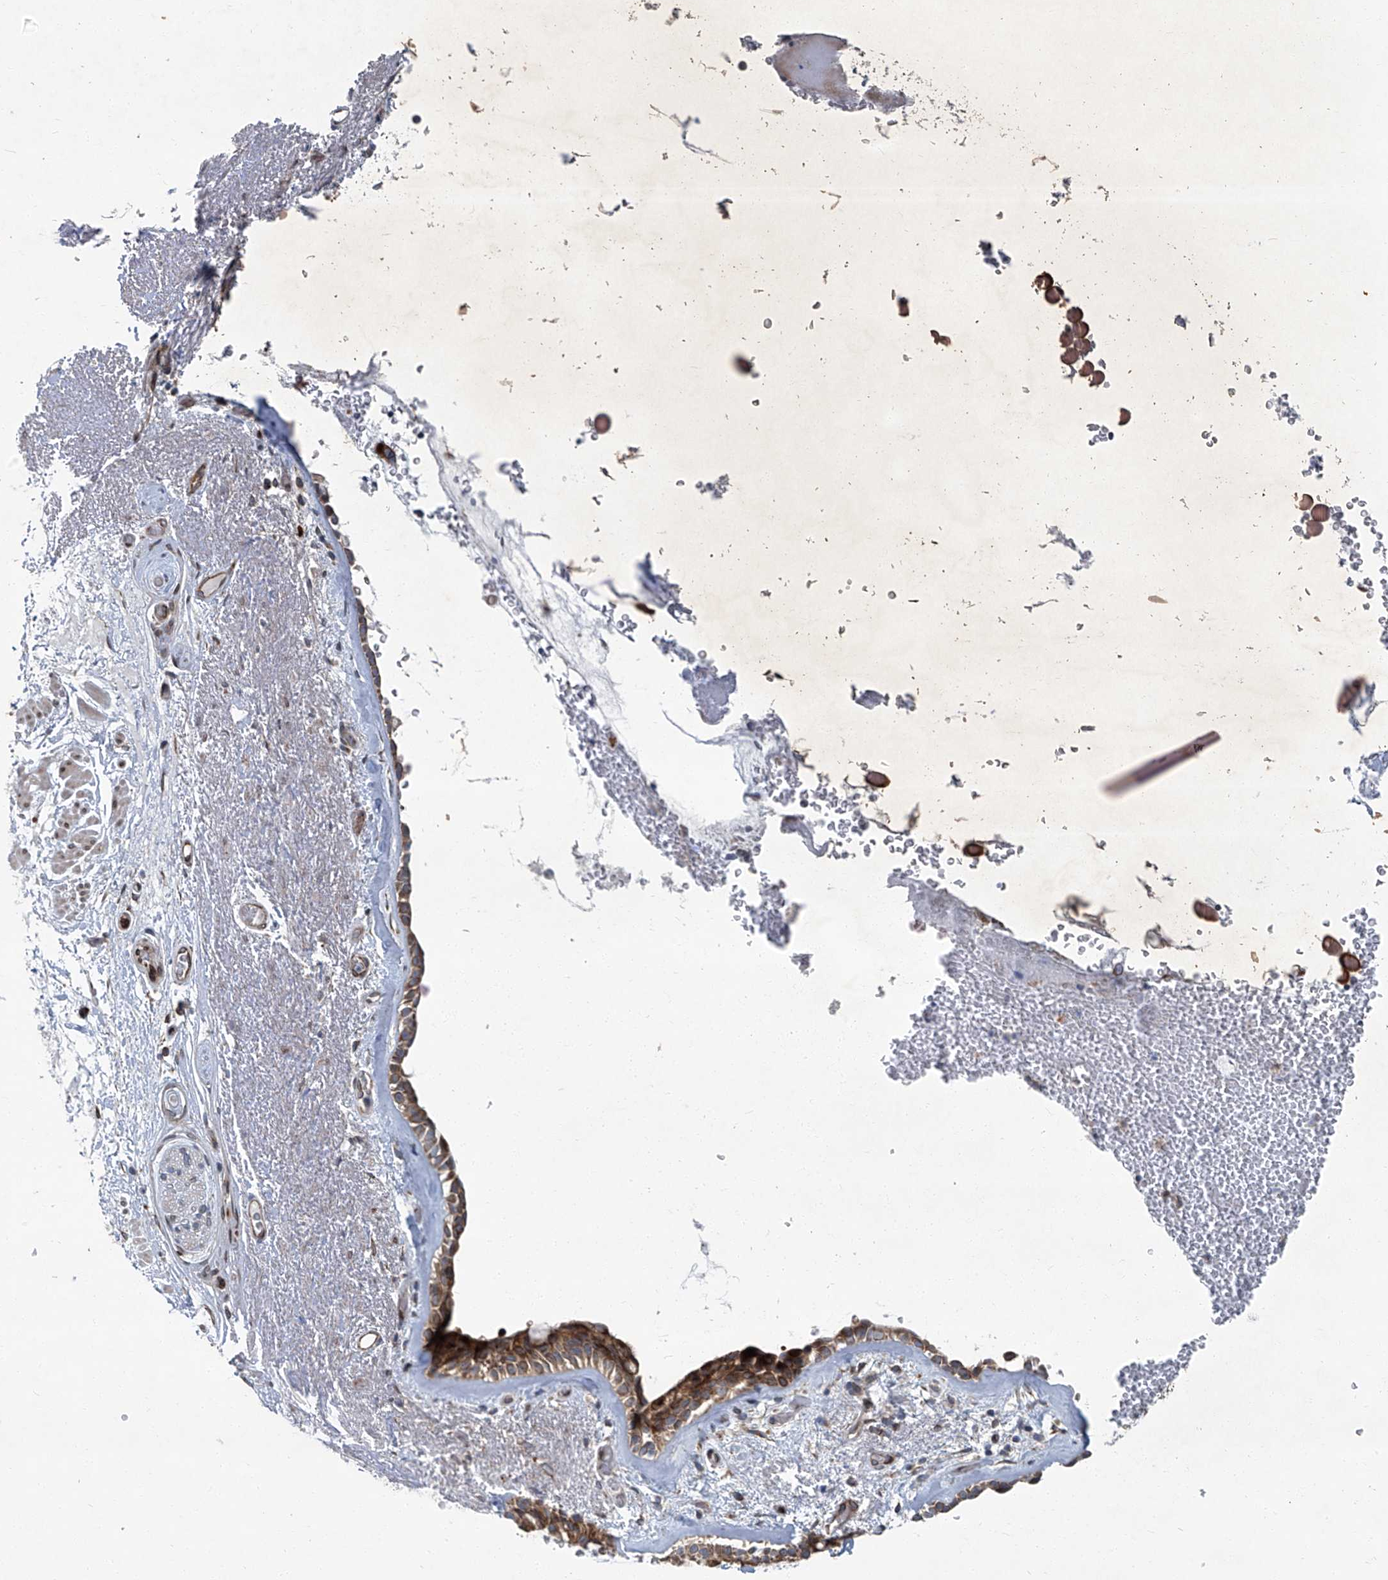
{"staining": {"intensity": "strong", "quantity": ">75%", "location": "cytoplasmic/membranous"}, "tissue": "bronchus", "cell_type": "Respiratory epithelial cells", "image_type": "normal", "snomed": [{"axis": "morphology", "description": "Normal tissue, NOS"}, {"axis": "morphology", "description": "Squamous cell carcinoma, NOS"}, {"axis": "topography", "description": "Lymph node"}, {"axis": "topography", "description": "Bronchus"}, {"axis": "topography", "description": "Lung"}], "caption": "This histopathology image displays IHC staining of unremarkable human bronchus, with high strong cytoplasmic/membranous positivity in about >75% of respiratory epithelial cells.", "gene": "GPR132", "patient": {"sex": "male", "age": 66}}